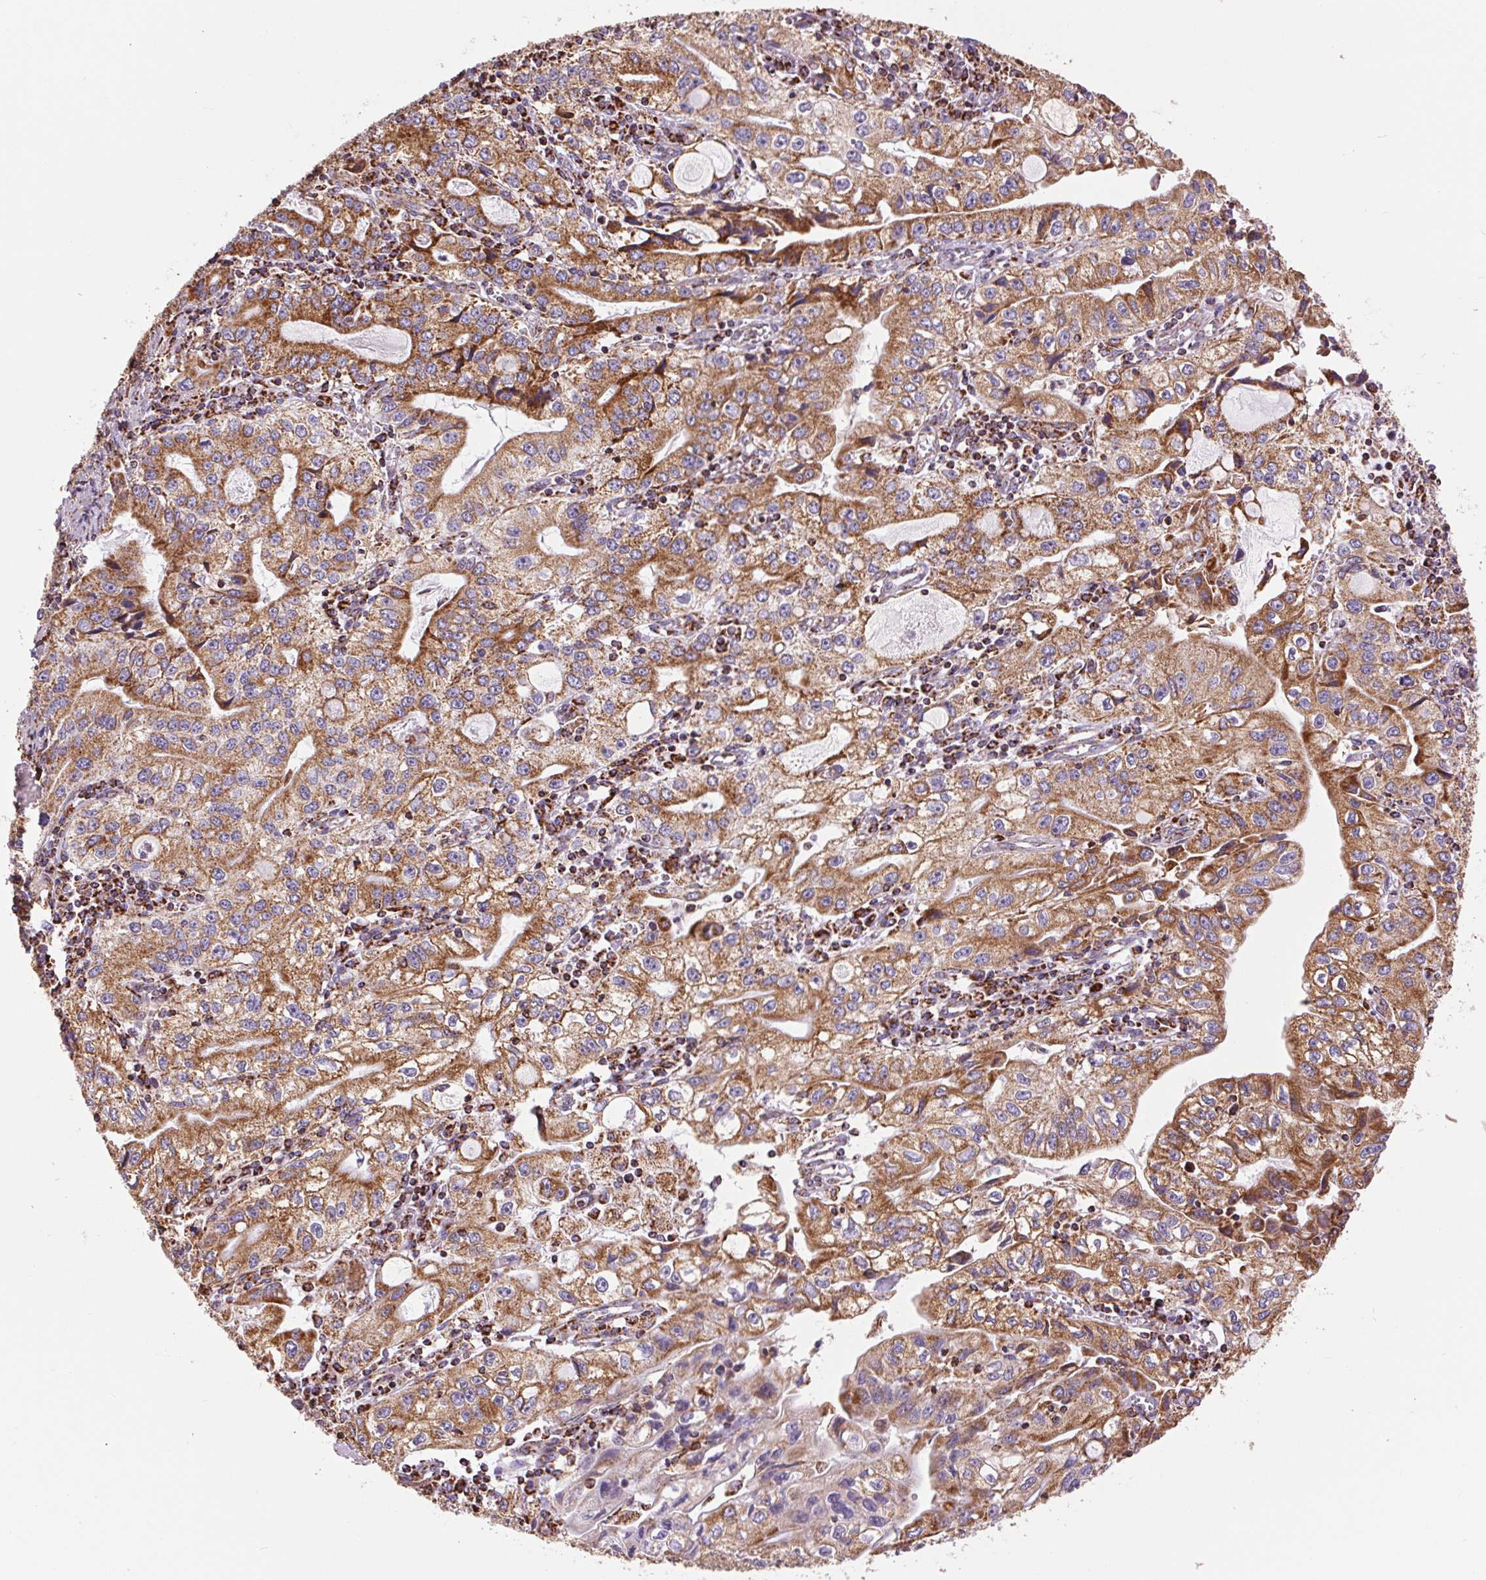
{"staining": {"intensity": "strong", "quantity": ">75%", "location": "cytoplasmic/membranous"}, "tissue": "stomach cancer", "cell_type": "Tumor cells", "image_type": "cancer", "snomed": [{"axis": "morphology", "description": "Adenocarcinoma, NOS"}, {"axis": "topography", "description": "Stomach, lower"}], "caption": "Immunohistochemistry micrograph of human stomach cancer (adenocarcinoma) stained for a protein (brown), which demonstrates high levels of strong cytoplasmic/membranous staining in about >75% of tumor cells.", "gene": "ATP5PB", "patient": {"sex": "female", "age": 72}}